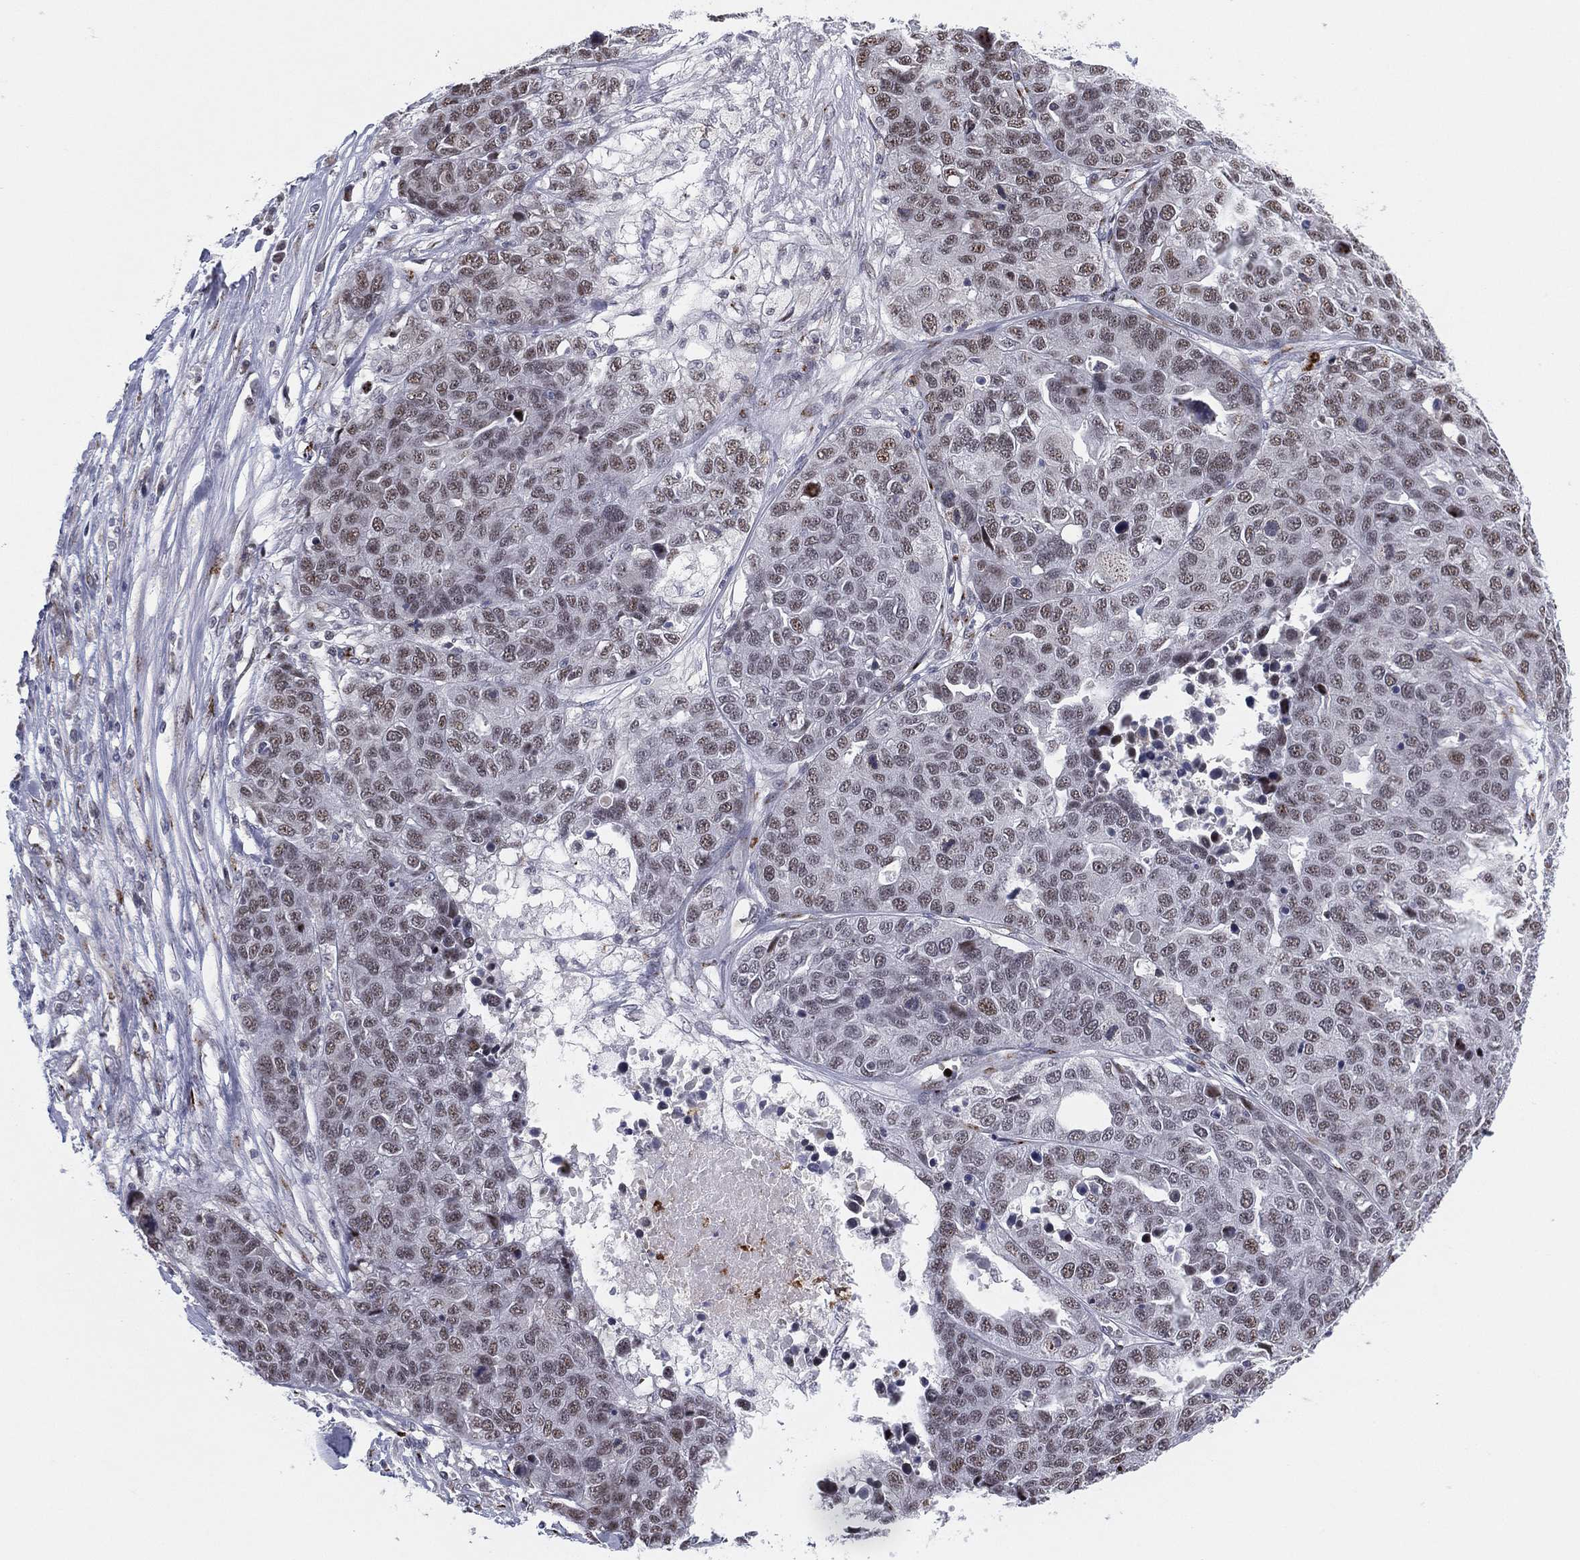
{"staining": {"intensity": "weak", "quantity": "<25%", "location": "nuclear"}, "tissue": "ovarian cancer", "cell_type": "Tumor cells", "image_type": "cancer", "snomed": [{"axis": "morphology", "description": "Cystadenocarcinoma, serous, NOS"}, {"axis": "topography", "description": "Ovary"}], "caption": "High magnification brightfield microscopy of ovarian serous cystadenocarcinoma stained with DAB (brown) and counterstained with hematoxylin (blue): tumor cells show no significant staining.", "gene": "CD177", "patient": {"sex": "female", "age": 87}}